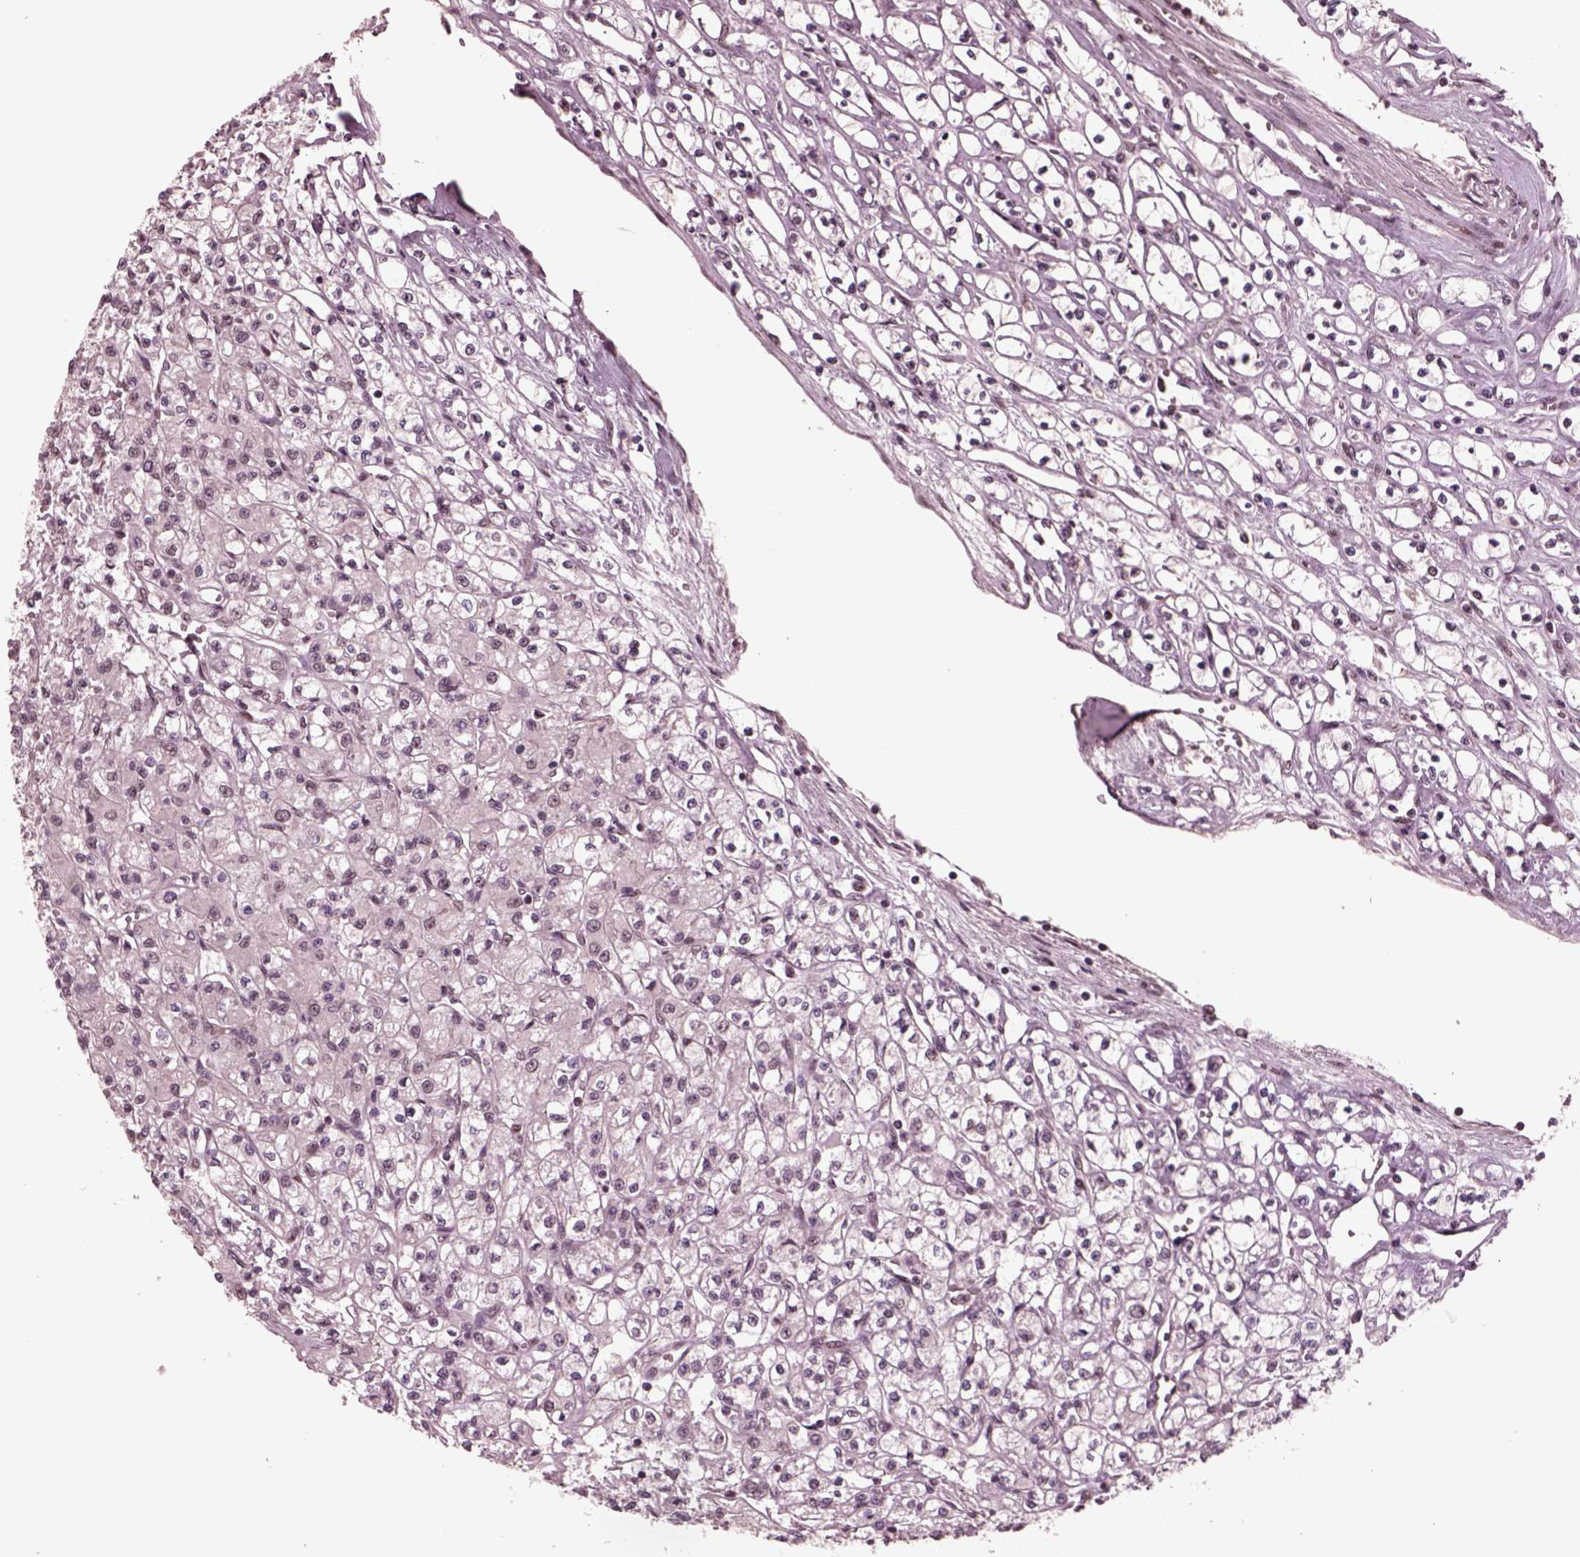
{"staining": {"intensity": "weak", "quantity": "<25%", "location": "nuclear"}, "tissue": "renal cancer", "cell_type": "Tumor cells", "image_type": "cancer", "snomed": [{"axis": "morphology", "description": "Adenocarcinoma, NOS"}, {"axis": "topography", "description": "Kidney"}], "caption": "Tumor cells are negative for protein expression in human renal adenocarcinoma.", "gene": "NAP1L5", "patient": {"sex": "female", "age": 70}}